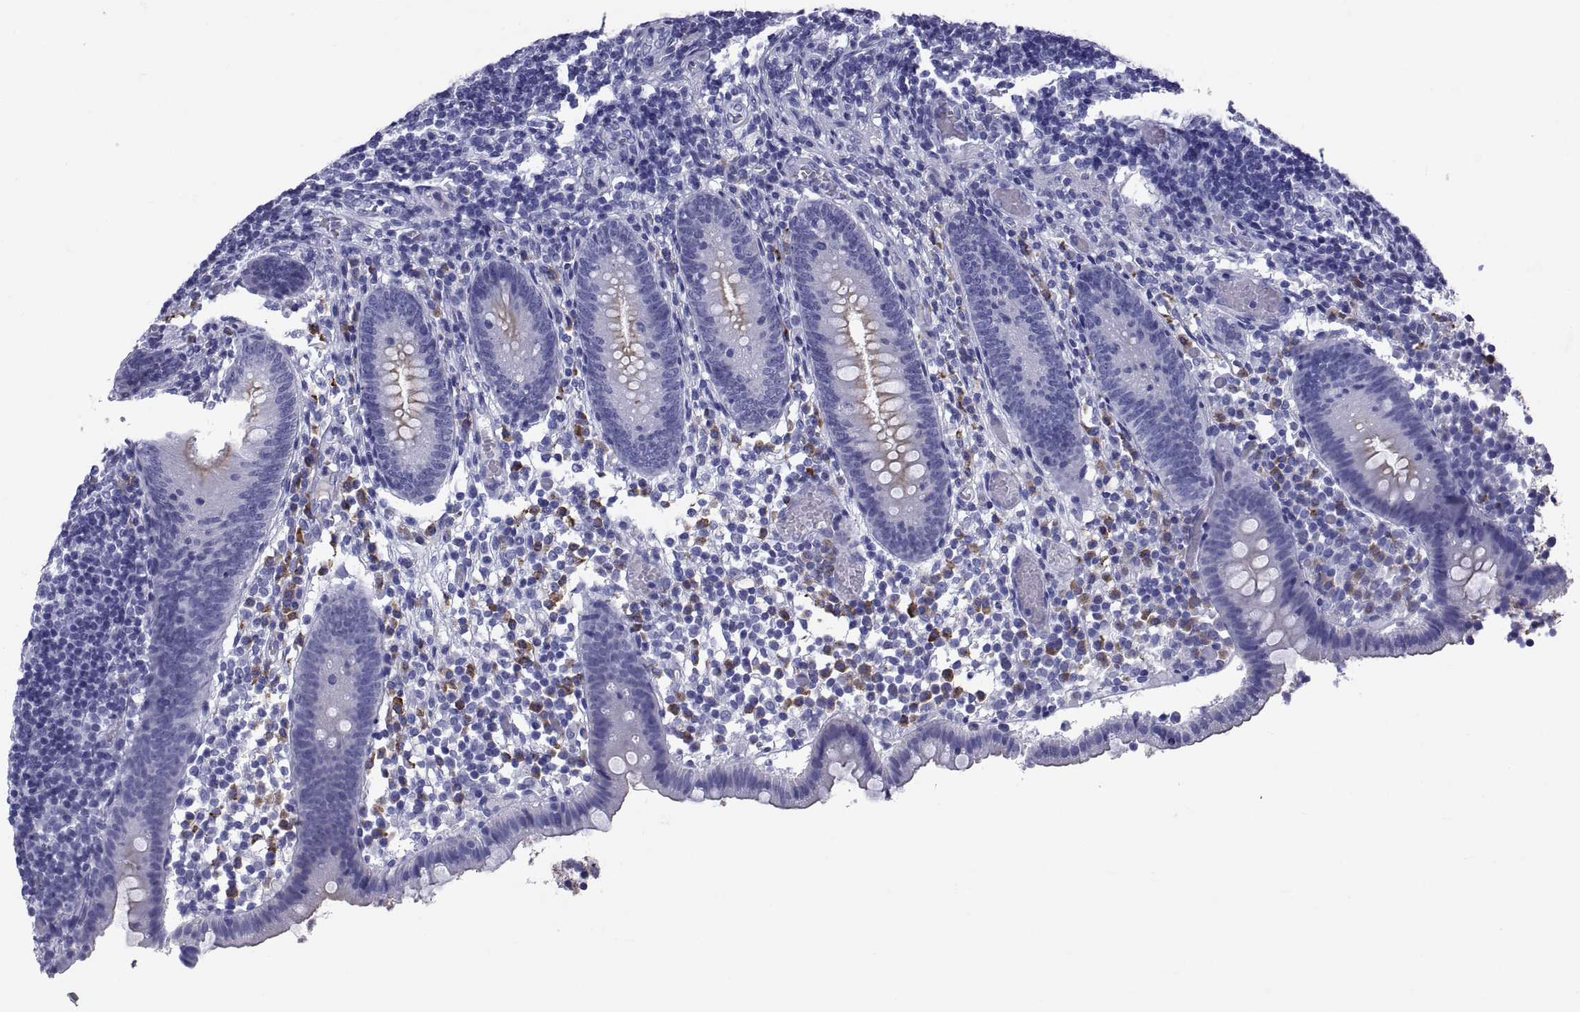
{"staining": {"intensity": "negative", "quantity": "none", "location": "none"}, "tissue": "appendix", "cell_type": "Glandular cells", "image_type": "normal", "snomed": [{"axis": "morphology", "description": "Normal tissue, NOS"}, {"axis": "topography", "description": "Appendix"}], "caption": "DAB immunohistochemical staining of unremarkable appendix displays no significant staining in glandular cells. The staining is performed using DAB (3,3'-diaminobenzidine) brown chromogen with nuclei counter-stained in using hematoxylin.", "gene": "CT47A10", "patient": {"sex": "female", "age": 32}}